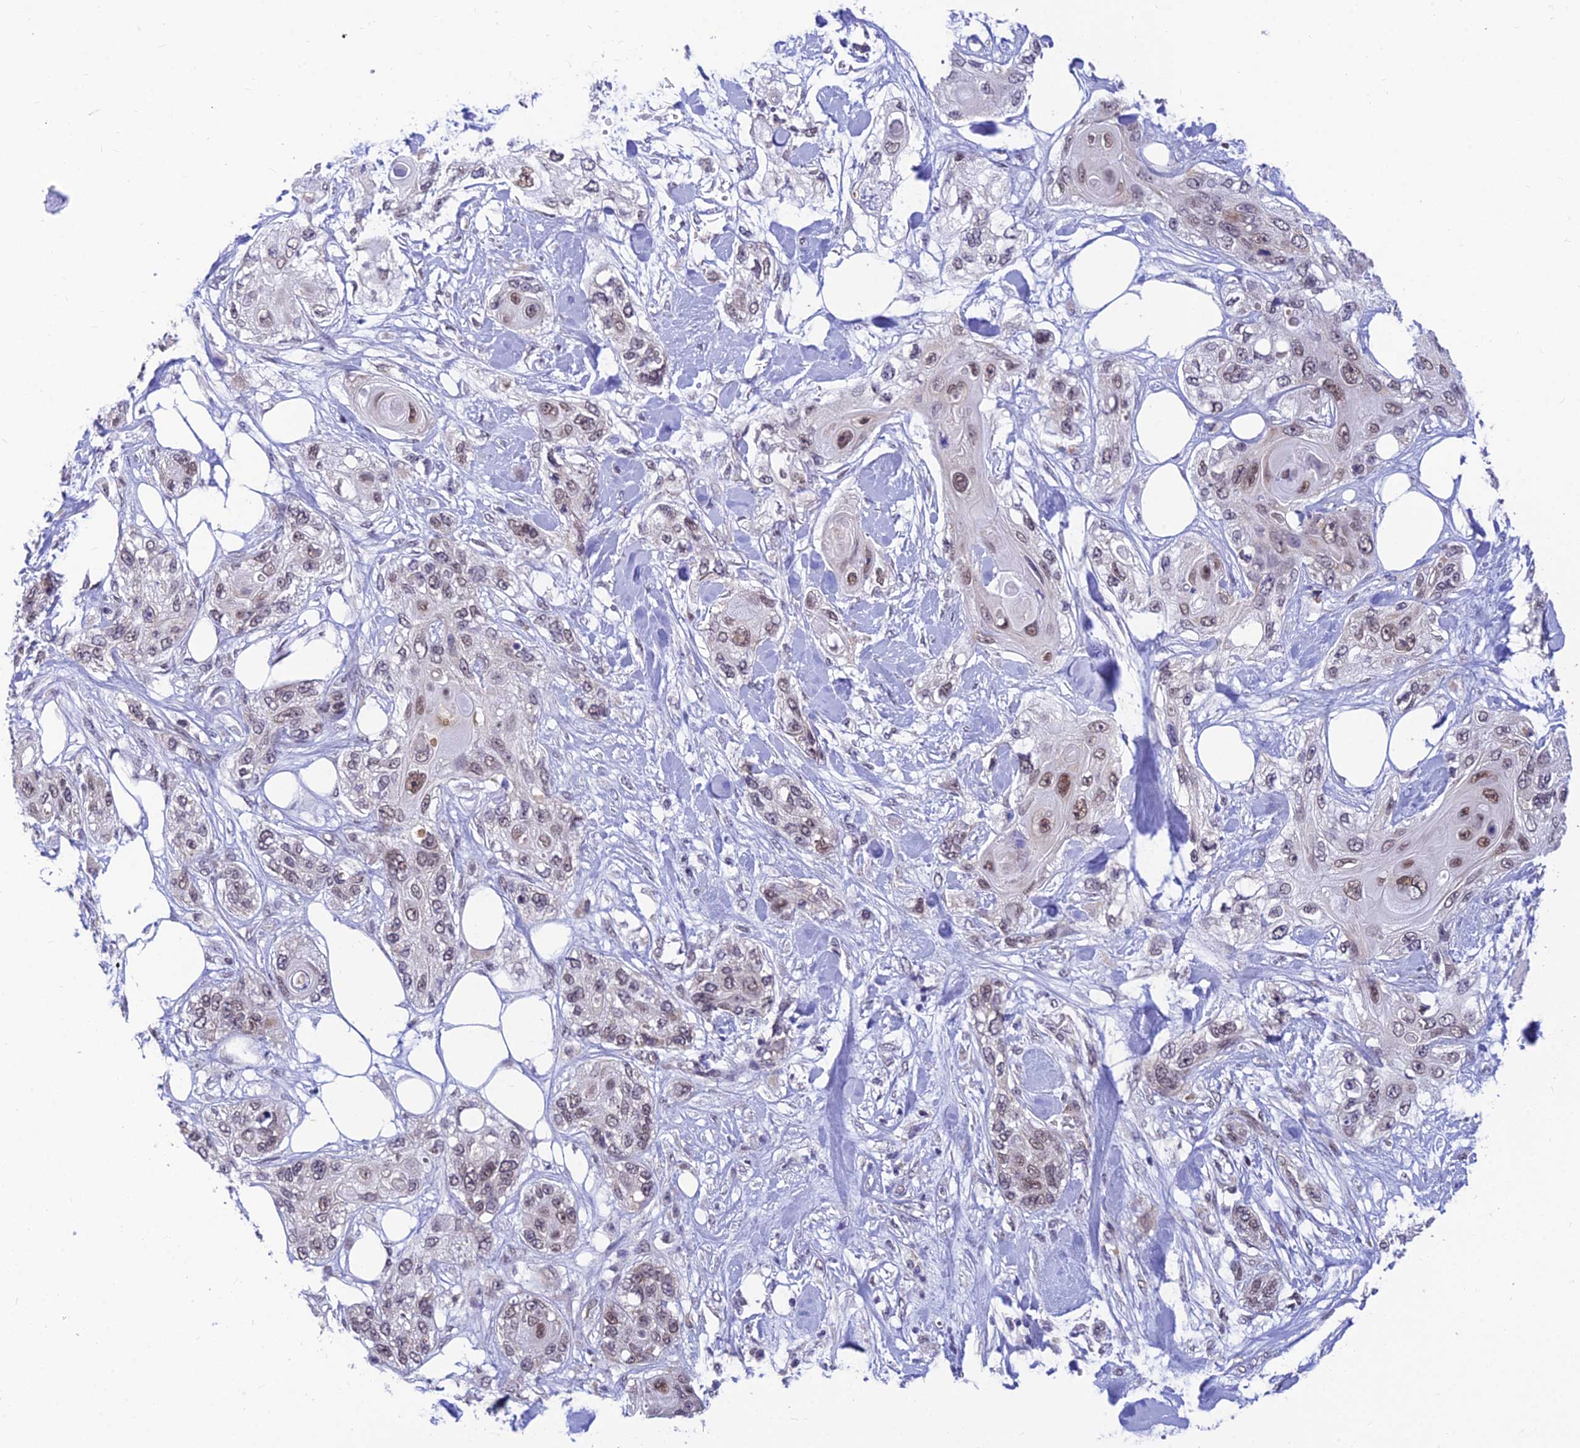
{"staining": {"intensity": "weak", "quantity": "25%-75%", "location": "nuclear"}, "tissue": "skin cancer", "cell_type": "Tumor cells", "image_type": "cancer", "snomed": [{"axis": "morphology", "description": "Normal tissue, NOS"}, {"axis": "morphology", "description": "Squamous cell carcinoma, NOS"}, {"axis": "topography", "description": "Skin"}], "caption": "This is a histology image of immunohistochemistry staining of skin cancer, which shows weak positivity in the nuclear of tumor cells.", "gene": "C2orf49", "patient": {"sex": "male", "age": 72}}